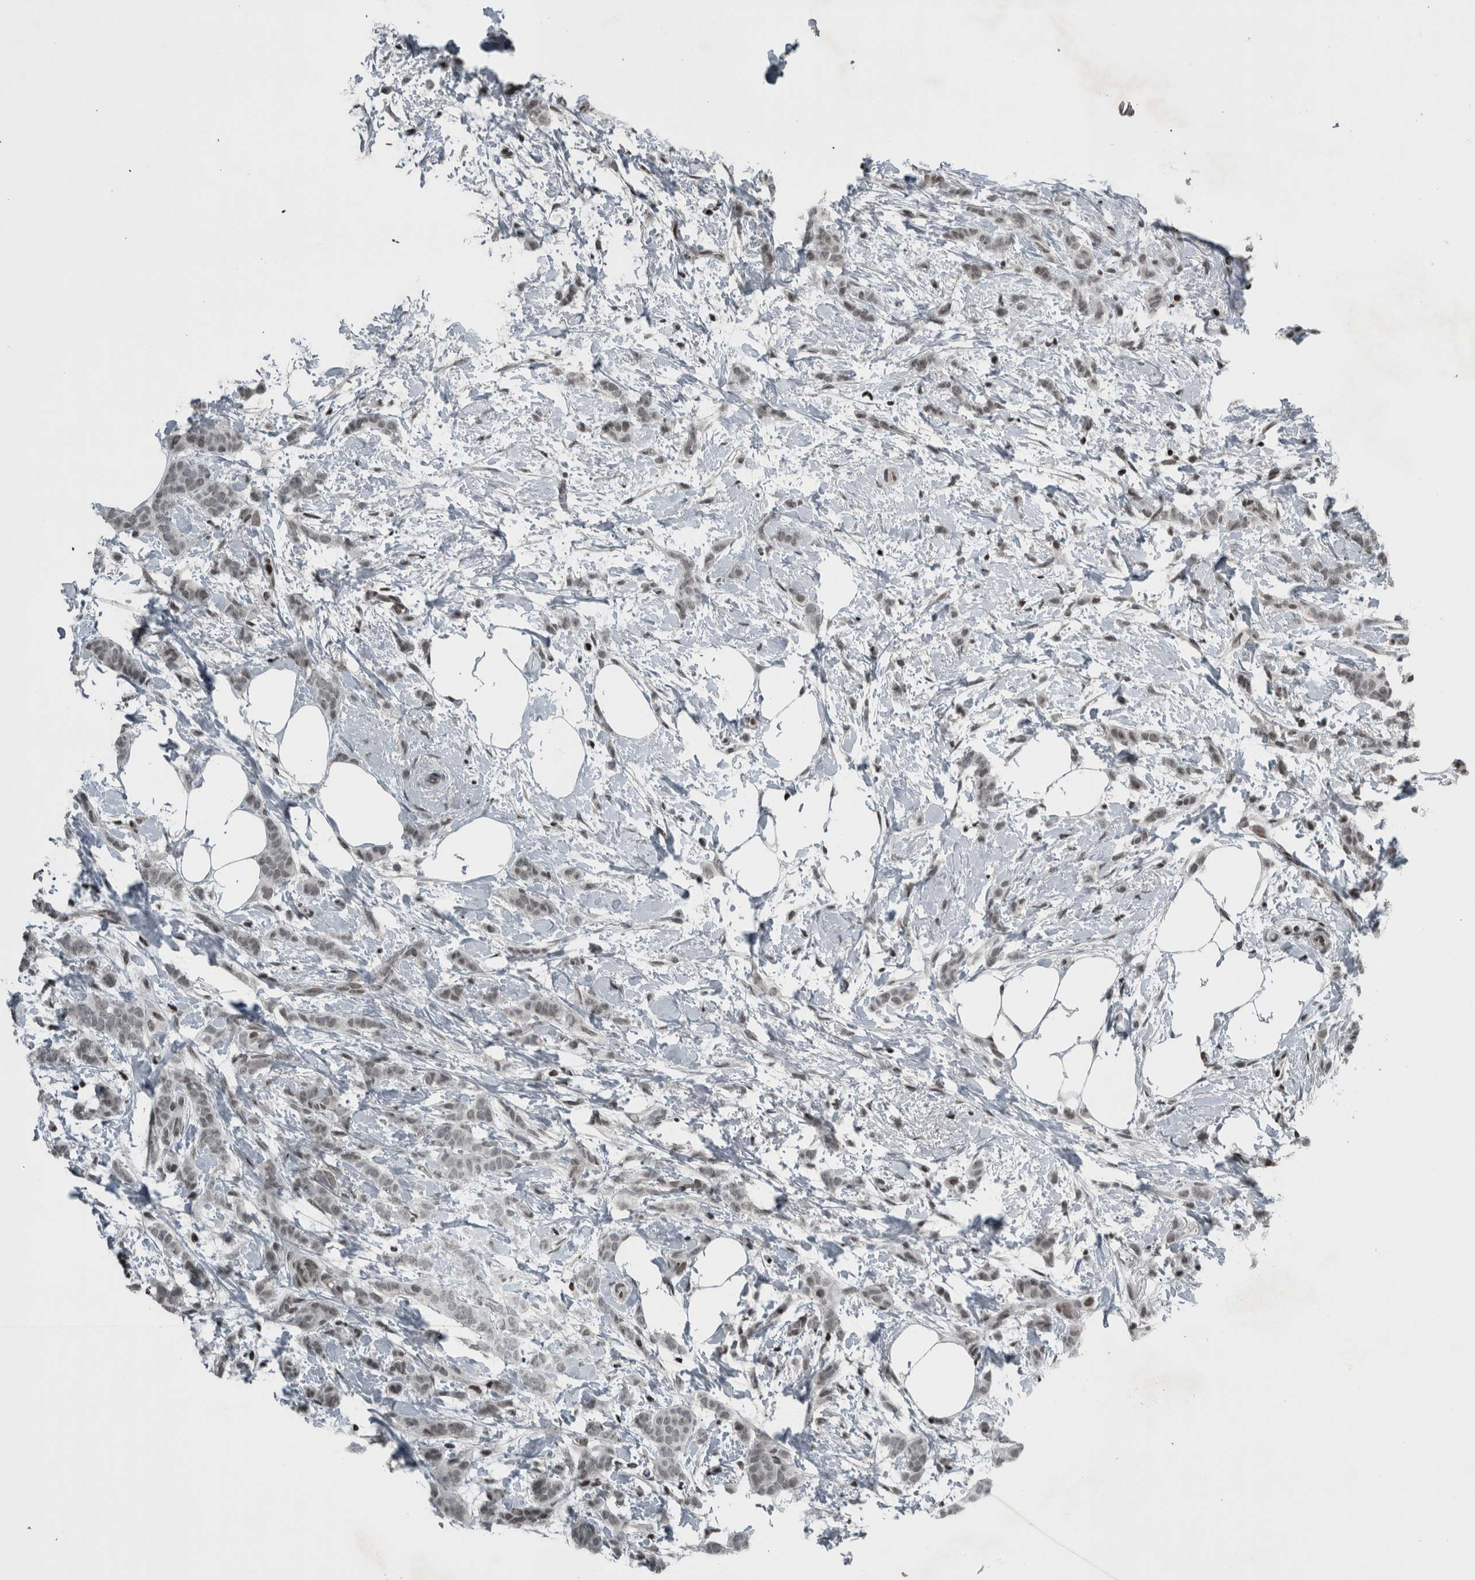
{"staining": {"intensity": "weak", "quantity": ">75%", "location": "nuclear"}, "tissue": "breast cancer", "cell_type": "Tumor cells", "image_type": "cancer", "snomed": [{"axis": "morphology", "description": "Lobular carcinoma, in situ"}, {"axis": "morphology", "description": "Lobular carcinoma"}, {"axis": "topography", "description": "Breast"}], "caption": "Immunohistochemistry histopathology image of breast cancer stained for a protein (brown), which shows low levels of weak nuclear staining in about >75% of tumor cells.", "gene": "UNC50", "patient": {"sex": "female", "age": 41}}